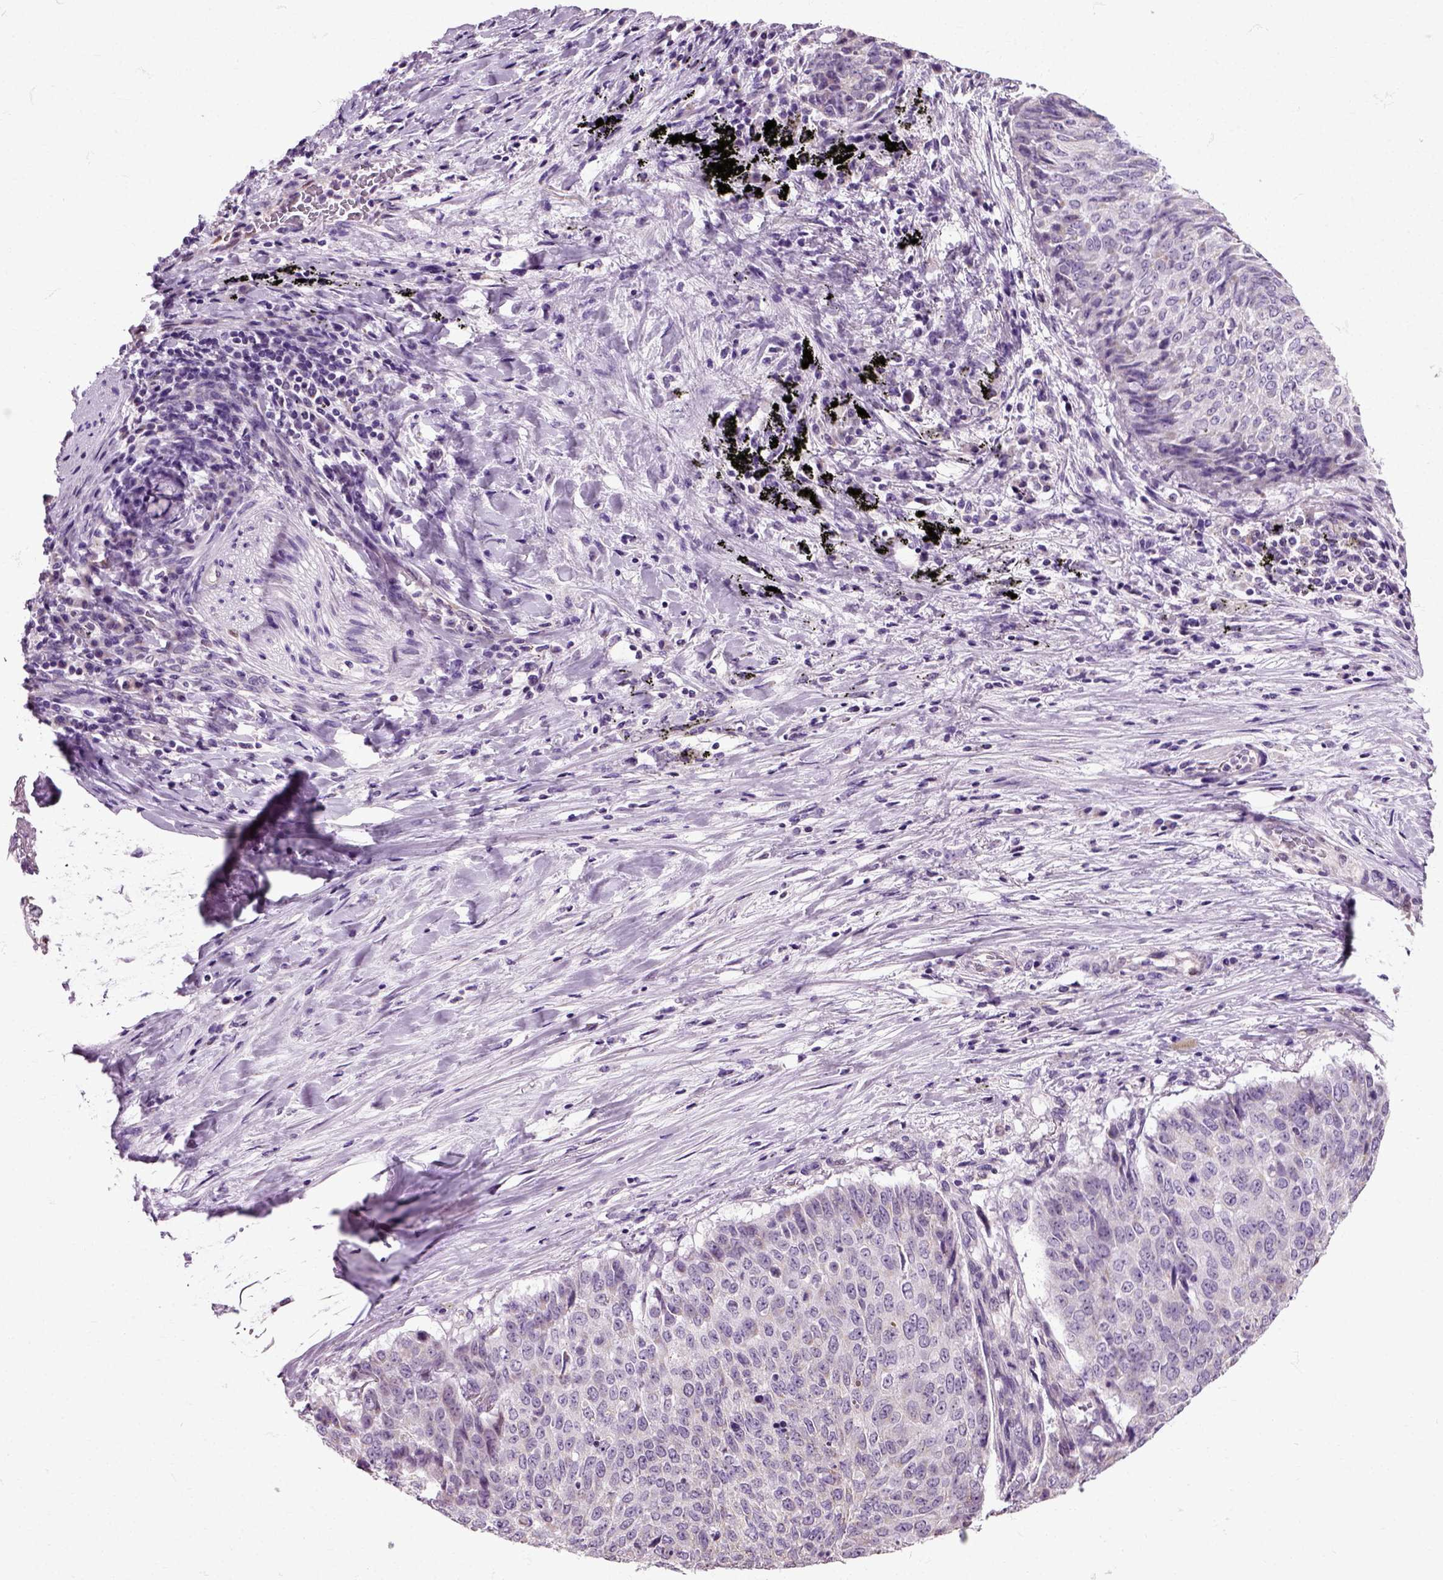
{"staining": {"intensity": "negative", "quantity": "none", "location": "none"}, "tissue": "lung cancer", "cell_type": "Tumor cells", "image_type": "cancer", "snomed": [{"axis": "morphology", "description": "Normal tissue, NOS"}, {"axis": "morphology", "description": "Squamous cell carcinoma, NOS"}, {"axis": "topography", "description": "Bronchus"}, {"axis": "topography", "description": "Lung"}], "caption": "Immunohistochemistry (IHC) of lung squamous cell carcinoma shows no staining in tumor cells.", "gene": "HSPA2", "patient": {"sex": "male", "age": 64}}